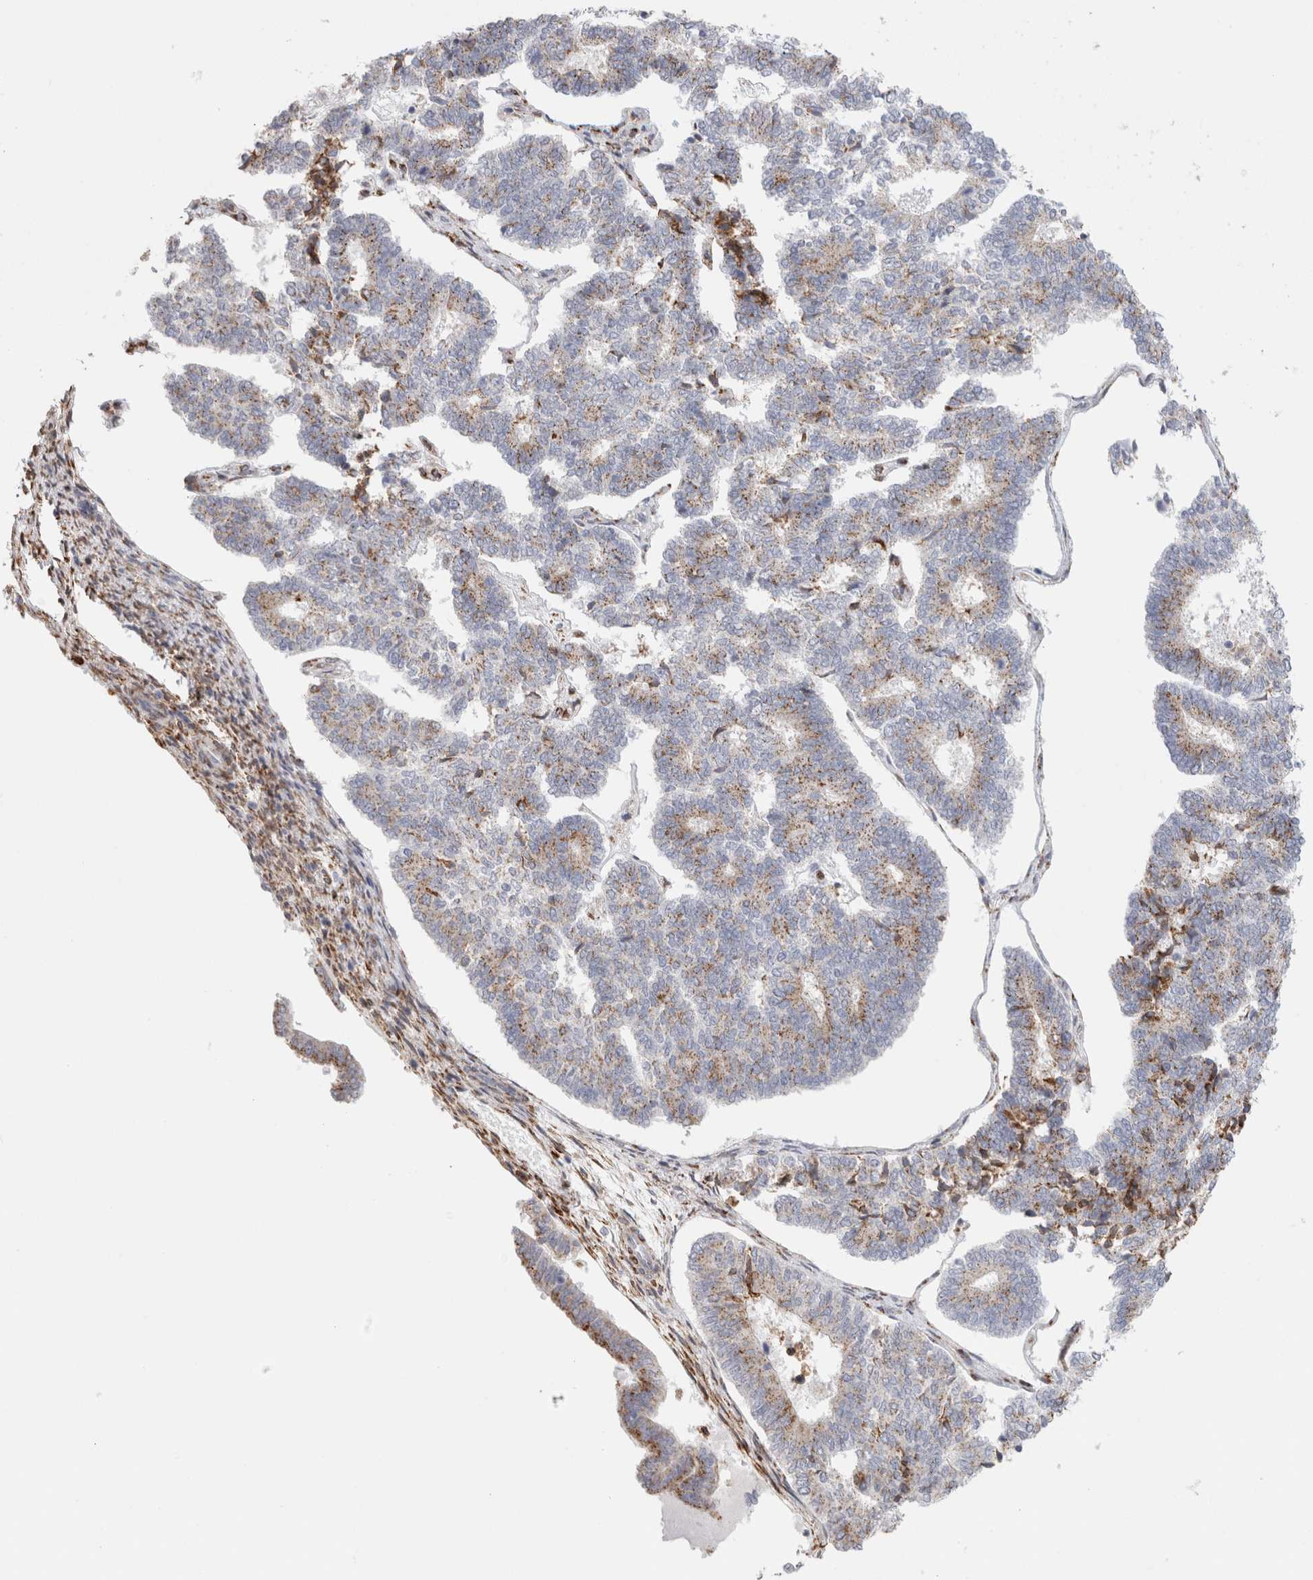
{"staining": {"intensity": "weak", "quantity": ">75%", "location": "cytoplasmic/membranous"}, "tissue": "endometrial cancer", "cell_type": "Tumor cells", "image_type": "cancer", "snomed": [{"axis": "morphology", "description": "Adenocarcinoma, NOS"}, {"axis": "topography", "description": "Endometrium"}], "caption": "Immunohistochemistry (DAB) staining of human endometrial cancer demonstrates weak cytoplasmic/membranous protein positivity in approximately >75% of tumor cells. The protein of interest is shown in brown color, while the nuclei are stained blue.", "gene": "MCFD2", "patient": {"sex": "female", "age": 70}}